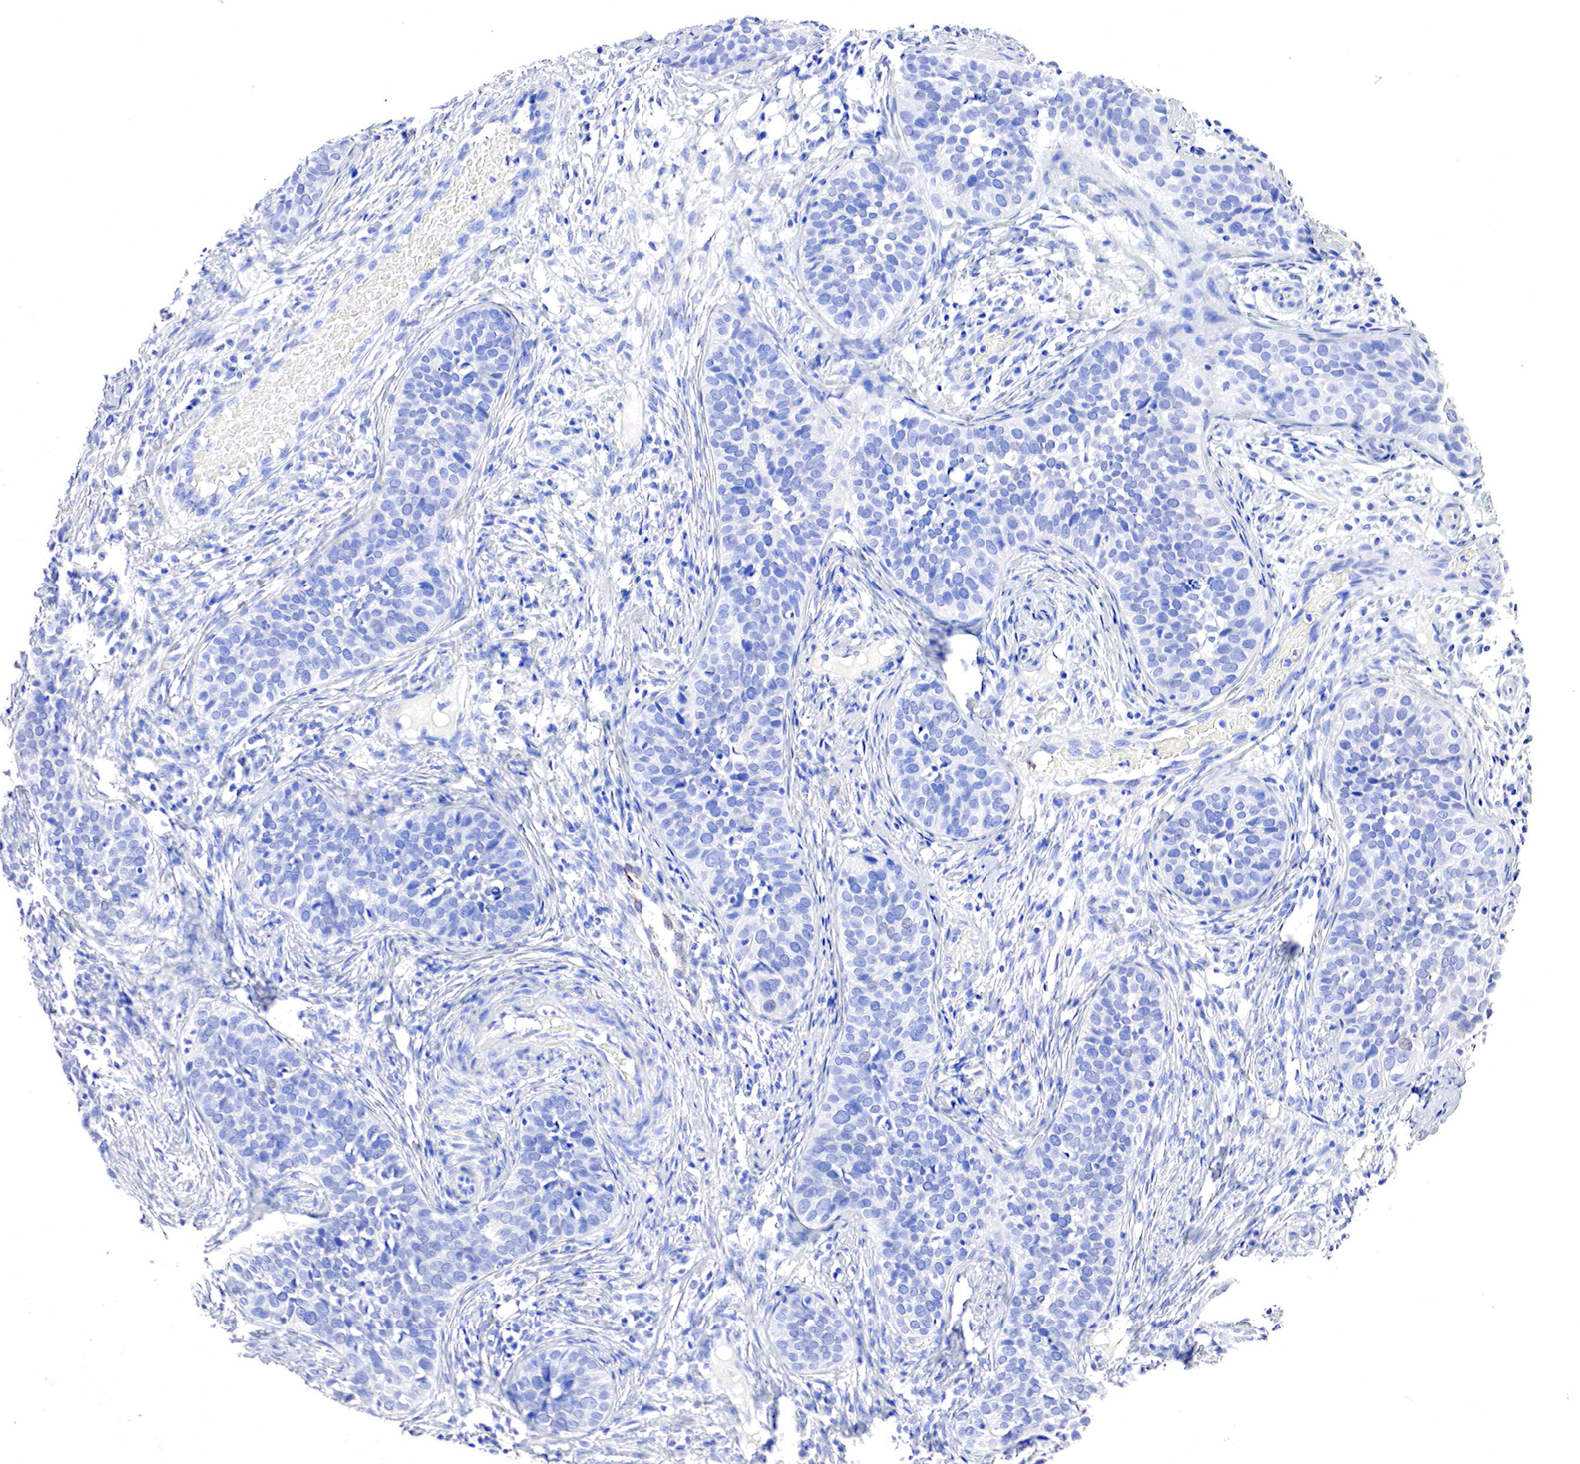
{"staining": {"intensity": "negative", "quantity": "none", "location": "none"}, "tissue": "cervical cancer", "cell_type": "Tumor cells", "image_type": "cancer", "snomed": [{"axis": "morphology", "description": "Squamous cell carcinoma, NOS"}, {"axis": "topography", "description": "Cervix"}], "caption": "Cervical squamous cell carcinoma stained for a protein using immunohistochemistry (IHC) displays no expression tumor cells.", "gene": "OTC", "patient": {"sex": "female", "age": 31}}